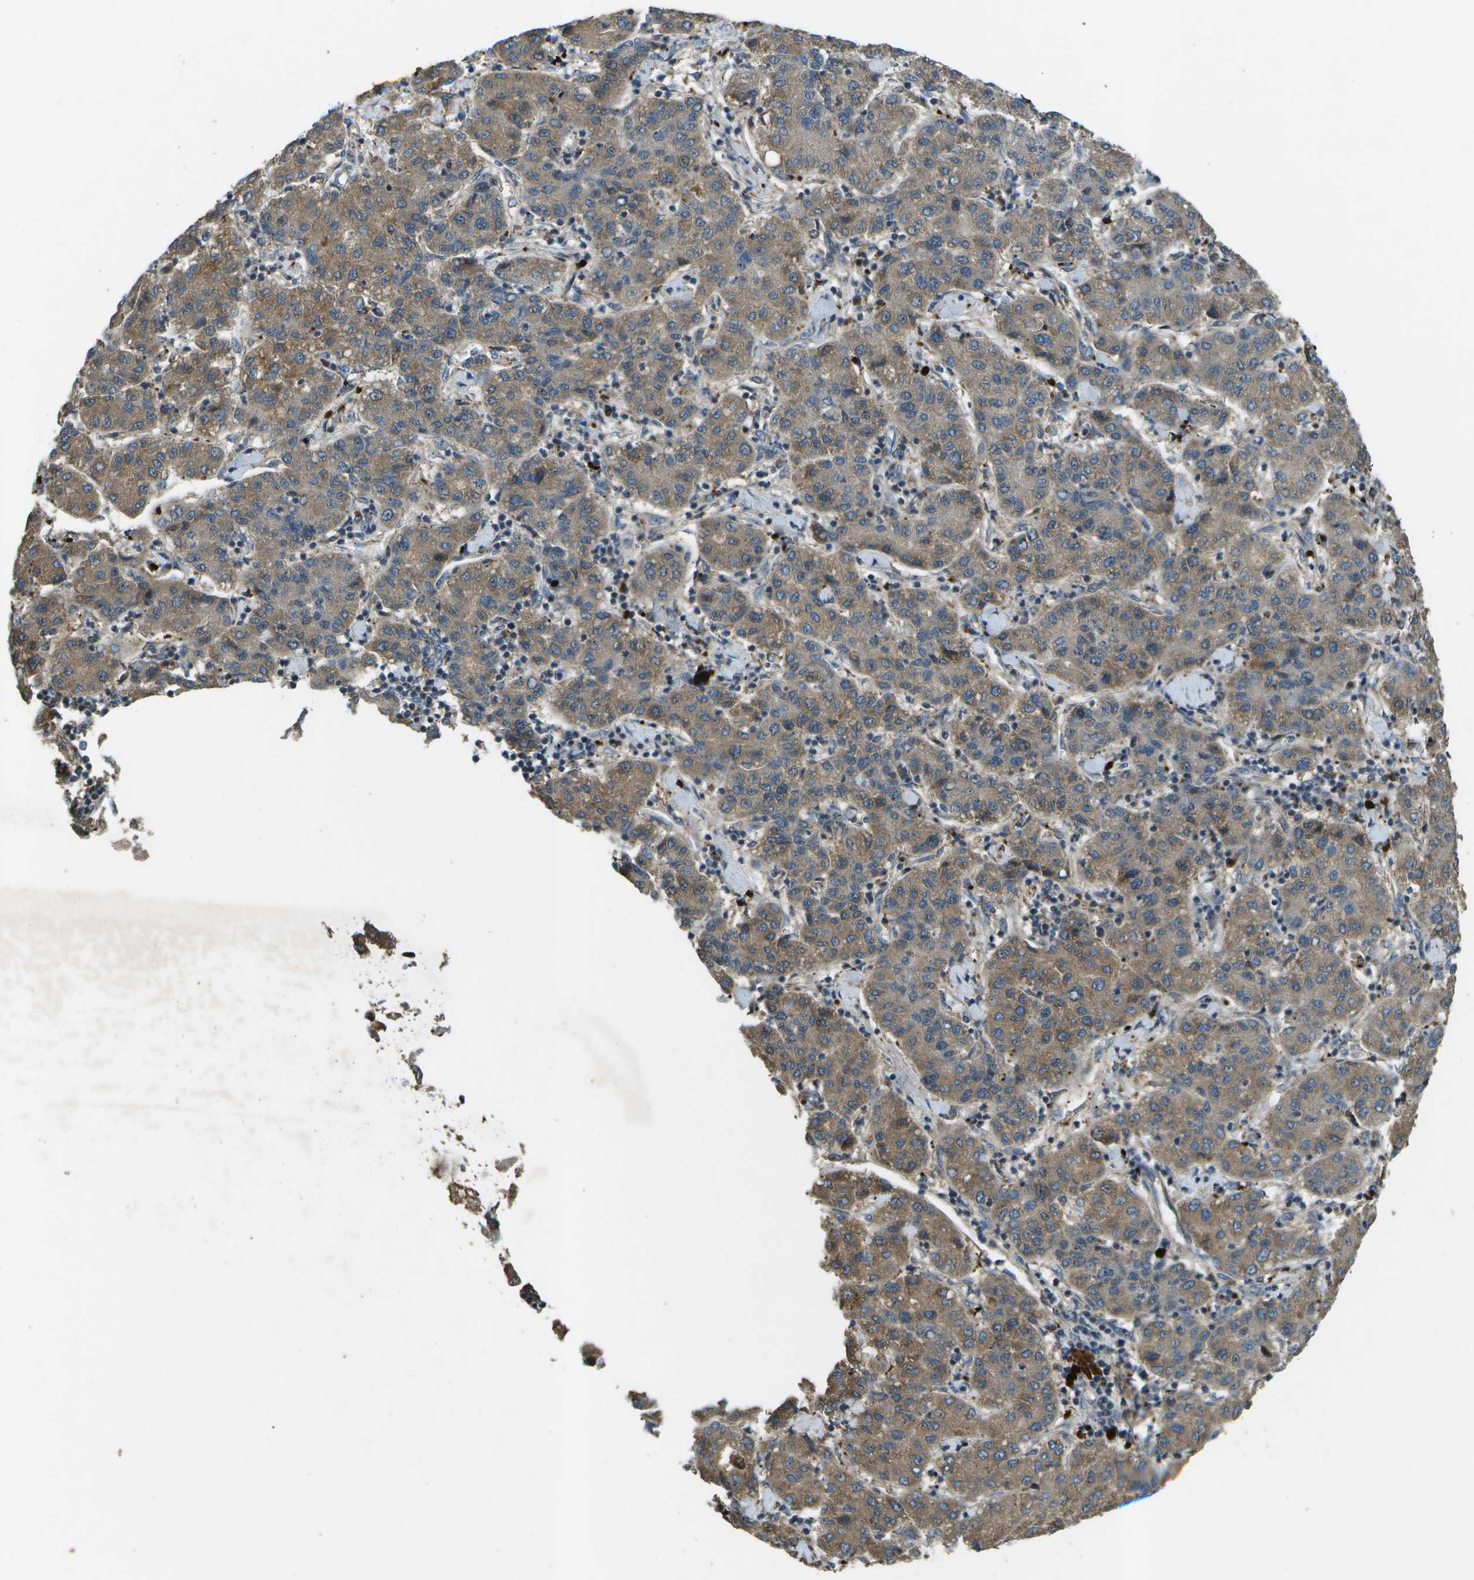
{"staining": {"intensity": "moderate", "quantity": ">75%", "location": "cytoplasmic/membranous"}, "tissue": "liver cancer", "cell_type": "Tumor cells", "image_type": "cancer", "snomed": [{"axis": "morphology", "description": "Carcinoma, Hepatocellular, NOS"}, {"axis": "topography", "description": "Liver"}], "caption": "Hepatocellular carcinoma (liver) stained with a brown dye displays moderate cytoplasmic/membranous positive positivity in about >75% of tumor cells.", "gene": "PXYLP1", "patient": {"sex": "male", "age": 65}}